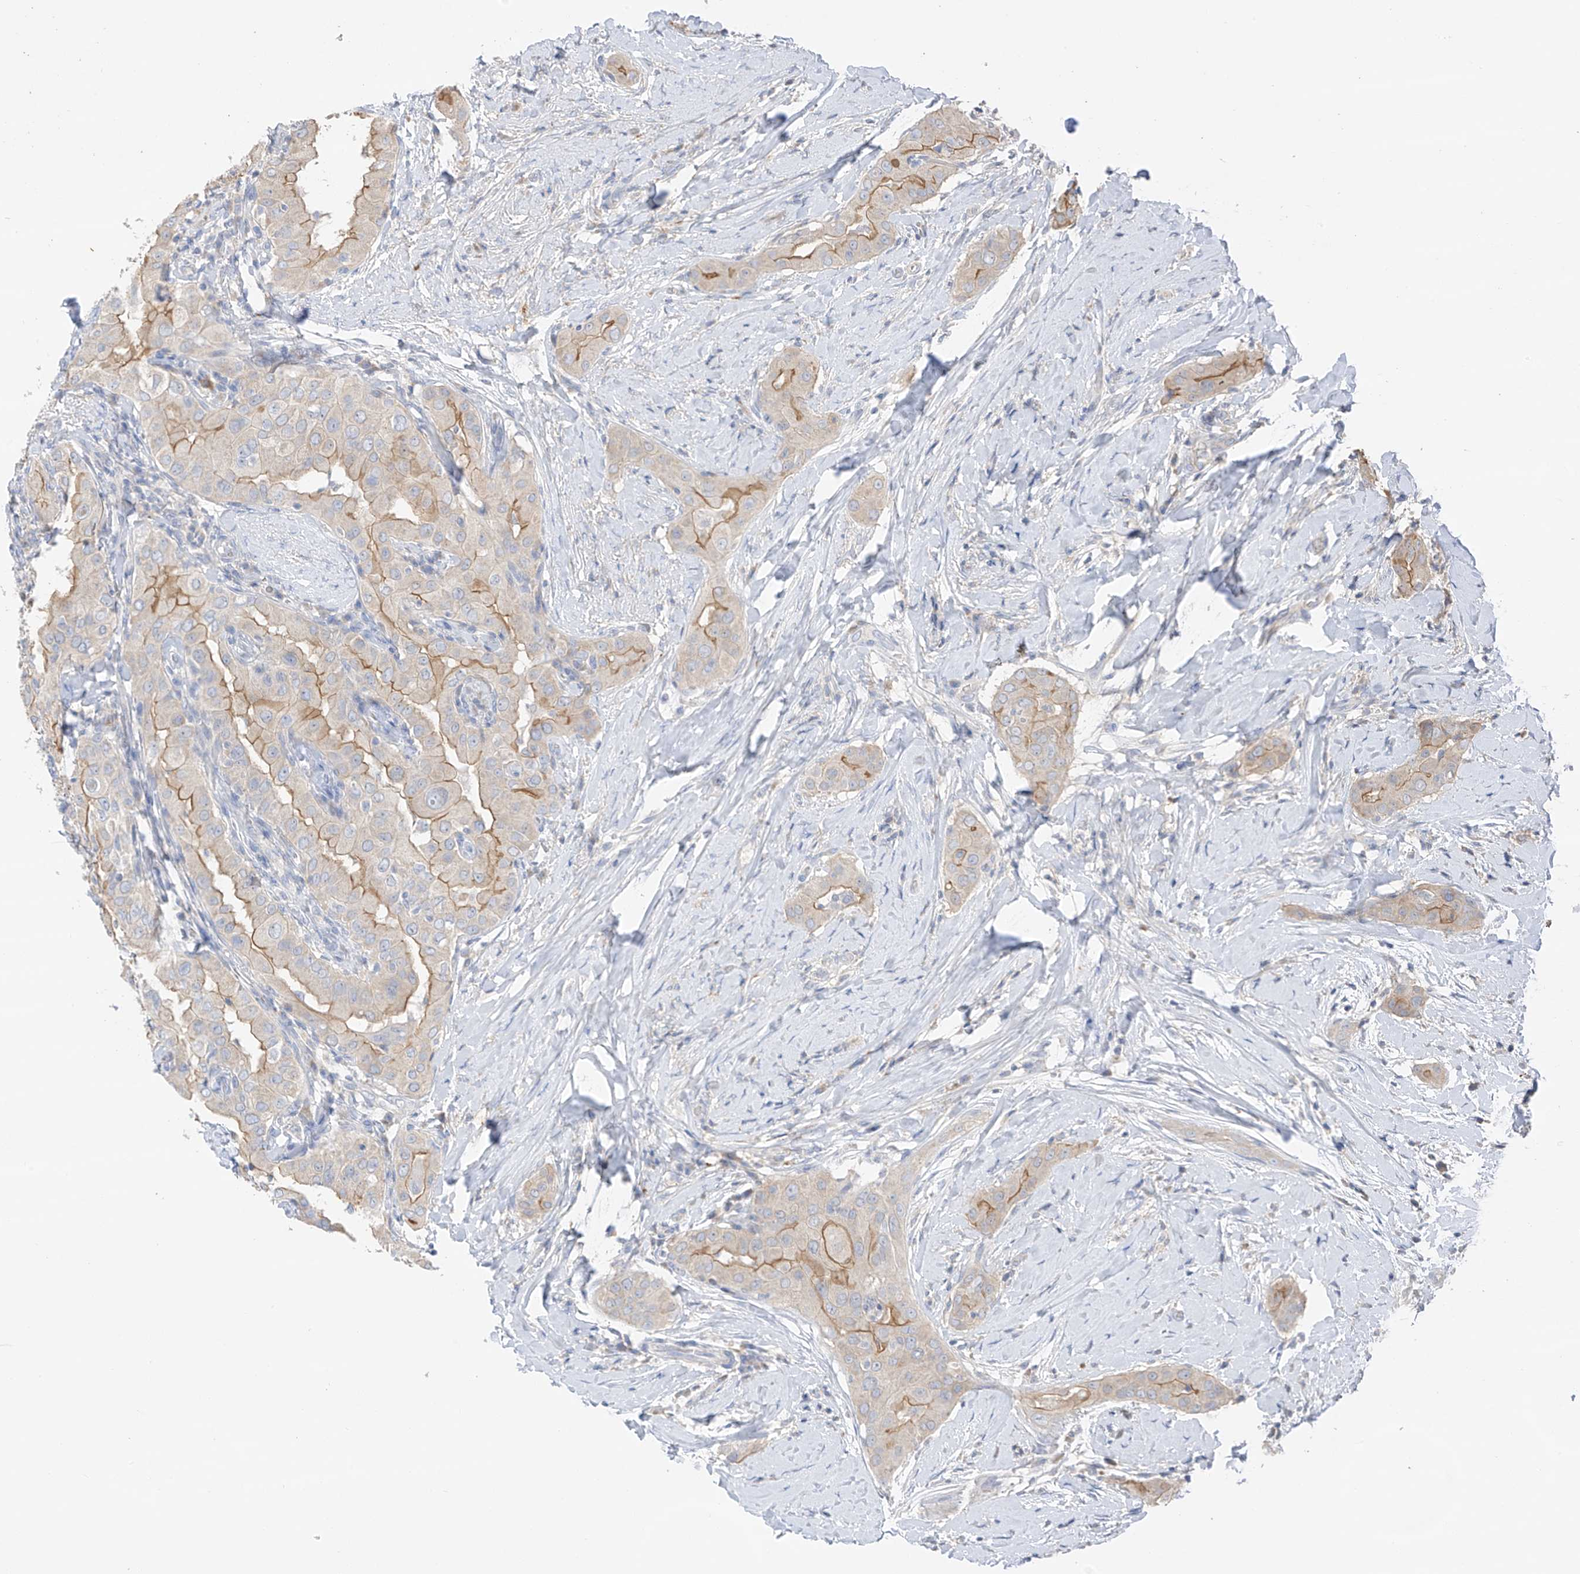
{"staining": {"intensity": "moderate", "quantity": "25%-75%", "location": "cytoplasmic/membranous"}, "tissue": "thyroid cancer", "cell_type": "Tumor cells", "image_type": "cancer", "snomed": [{"axis": "morphology", "description": "Papillary adenocarcinoma, NOS"}, {"axis": "topography", "description": "Thyroid gland"}], "caption": "A histopathology image showing moderate cytoplasmic/membranous staining in about 25%-75% of tumor cells in thyroid cancer (papillary adenocarcinoma), as visualized by brown immunohistochemical staining.", "gene": "CAPN13", "patient": {"sex": "male", "age": 33}}